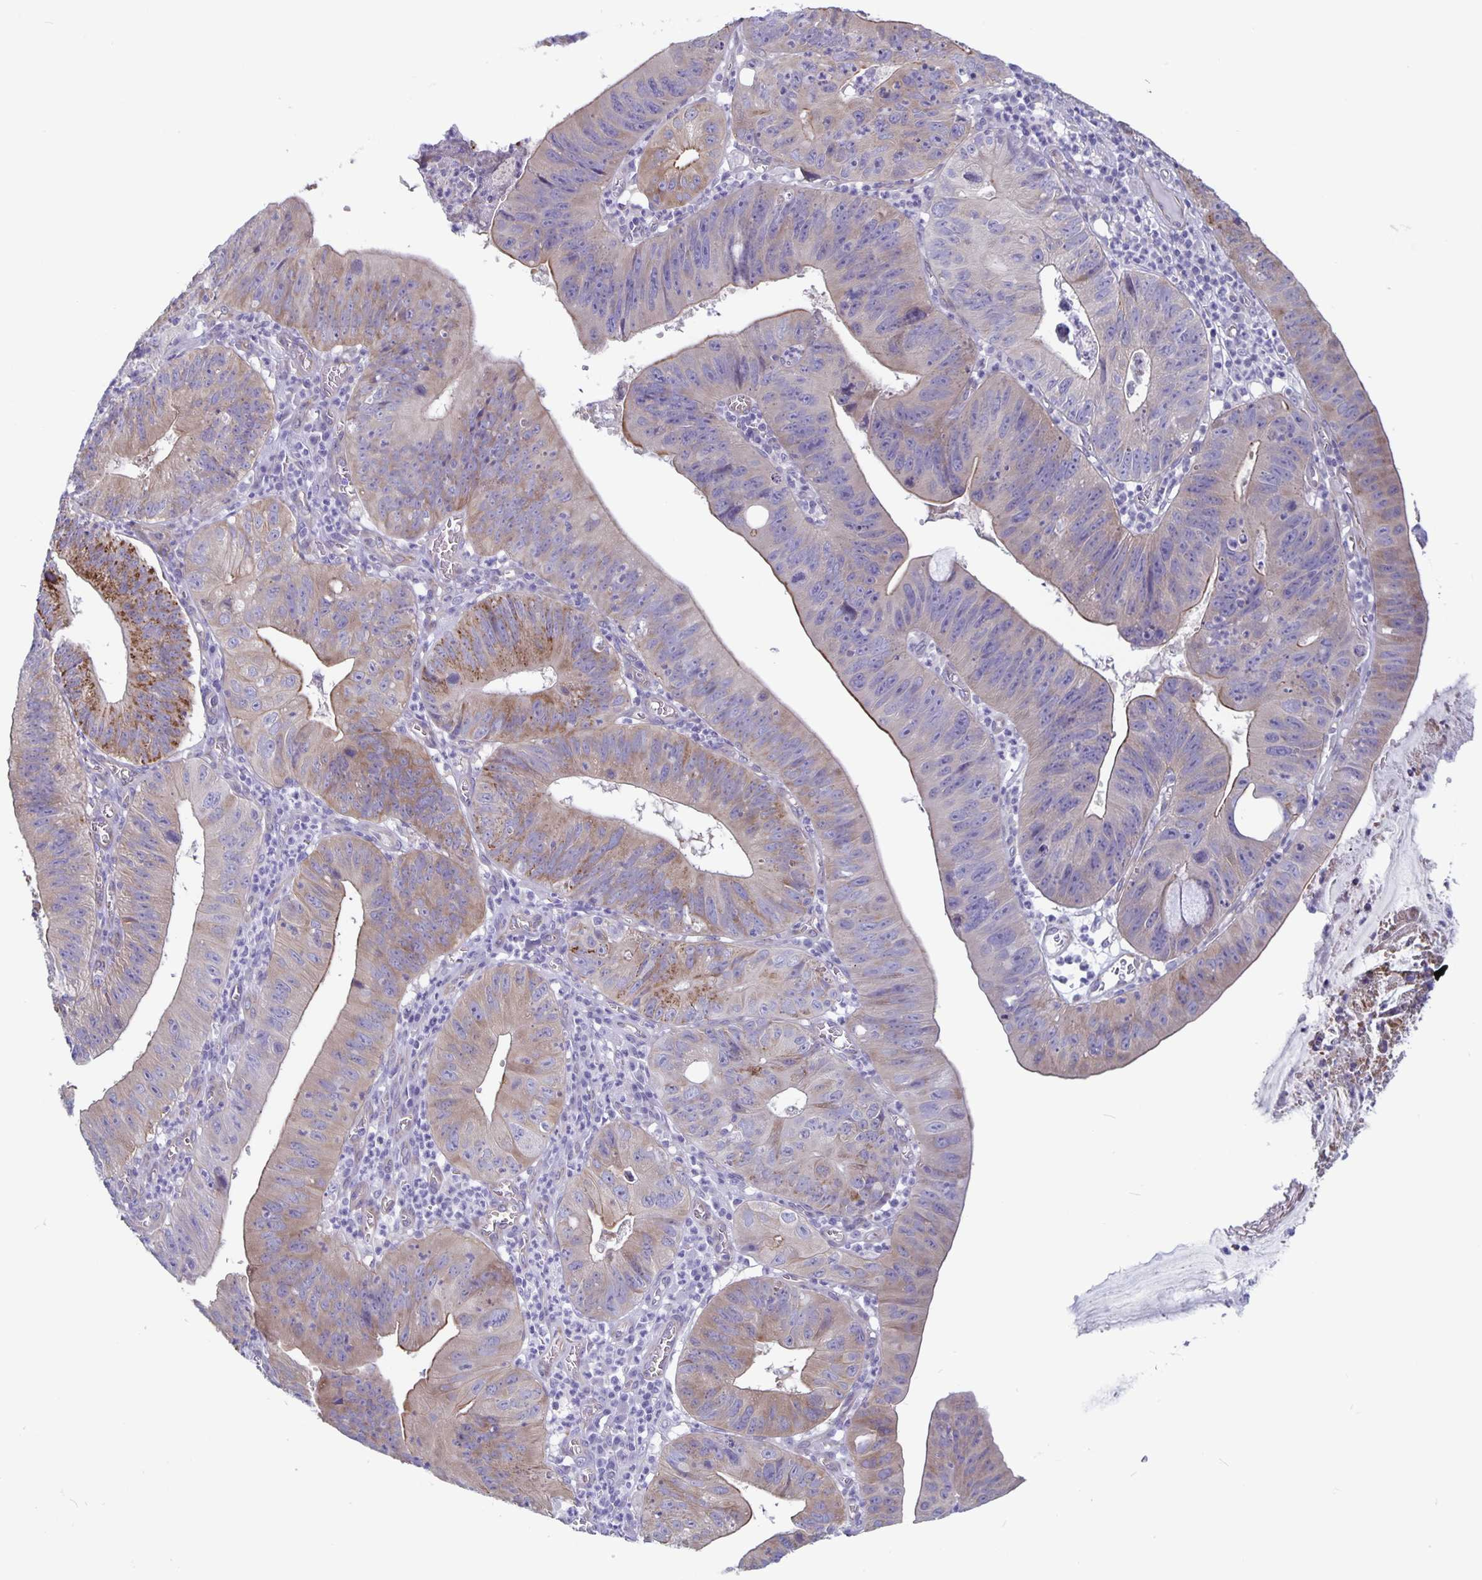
{"staining": {"intensity": "moderate", "quantity": "25%-75%", "location": "cytoplasmic/membranous"}, "tissue": "stomach cancer", "cell_type": "Tumor cells", "image_type": "cancer", "snomed": [{"axis": "morphology", "description": "Adenocarcinoma, NOS"}, {"axis": "topography", "description": "Stomach"}], "caption": "An image of stomach cancer stained for a protein displays moderate cytoplasmic/membranous brown staining in tumor cells.", "gene": "PLCB3", "patient": {"sex": "male", "age": 59}}